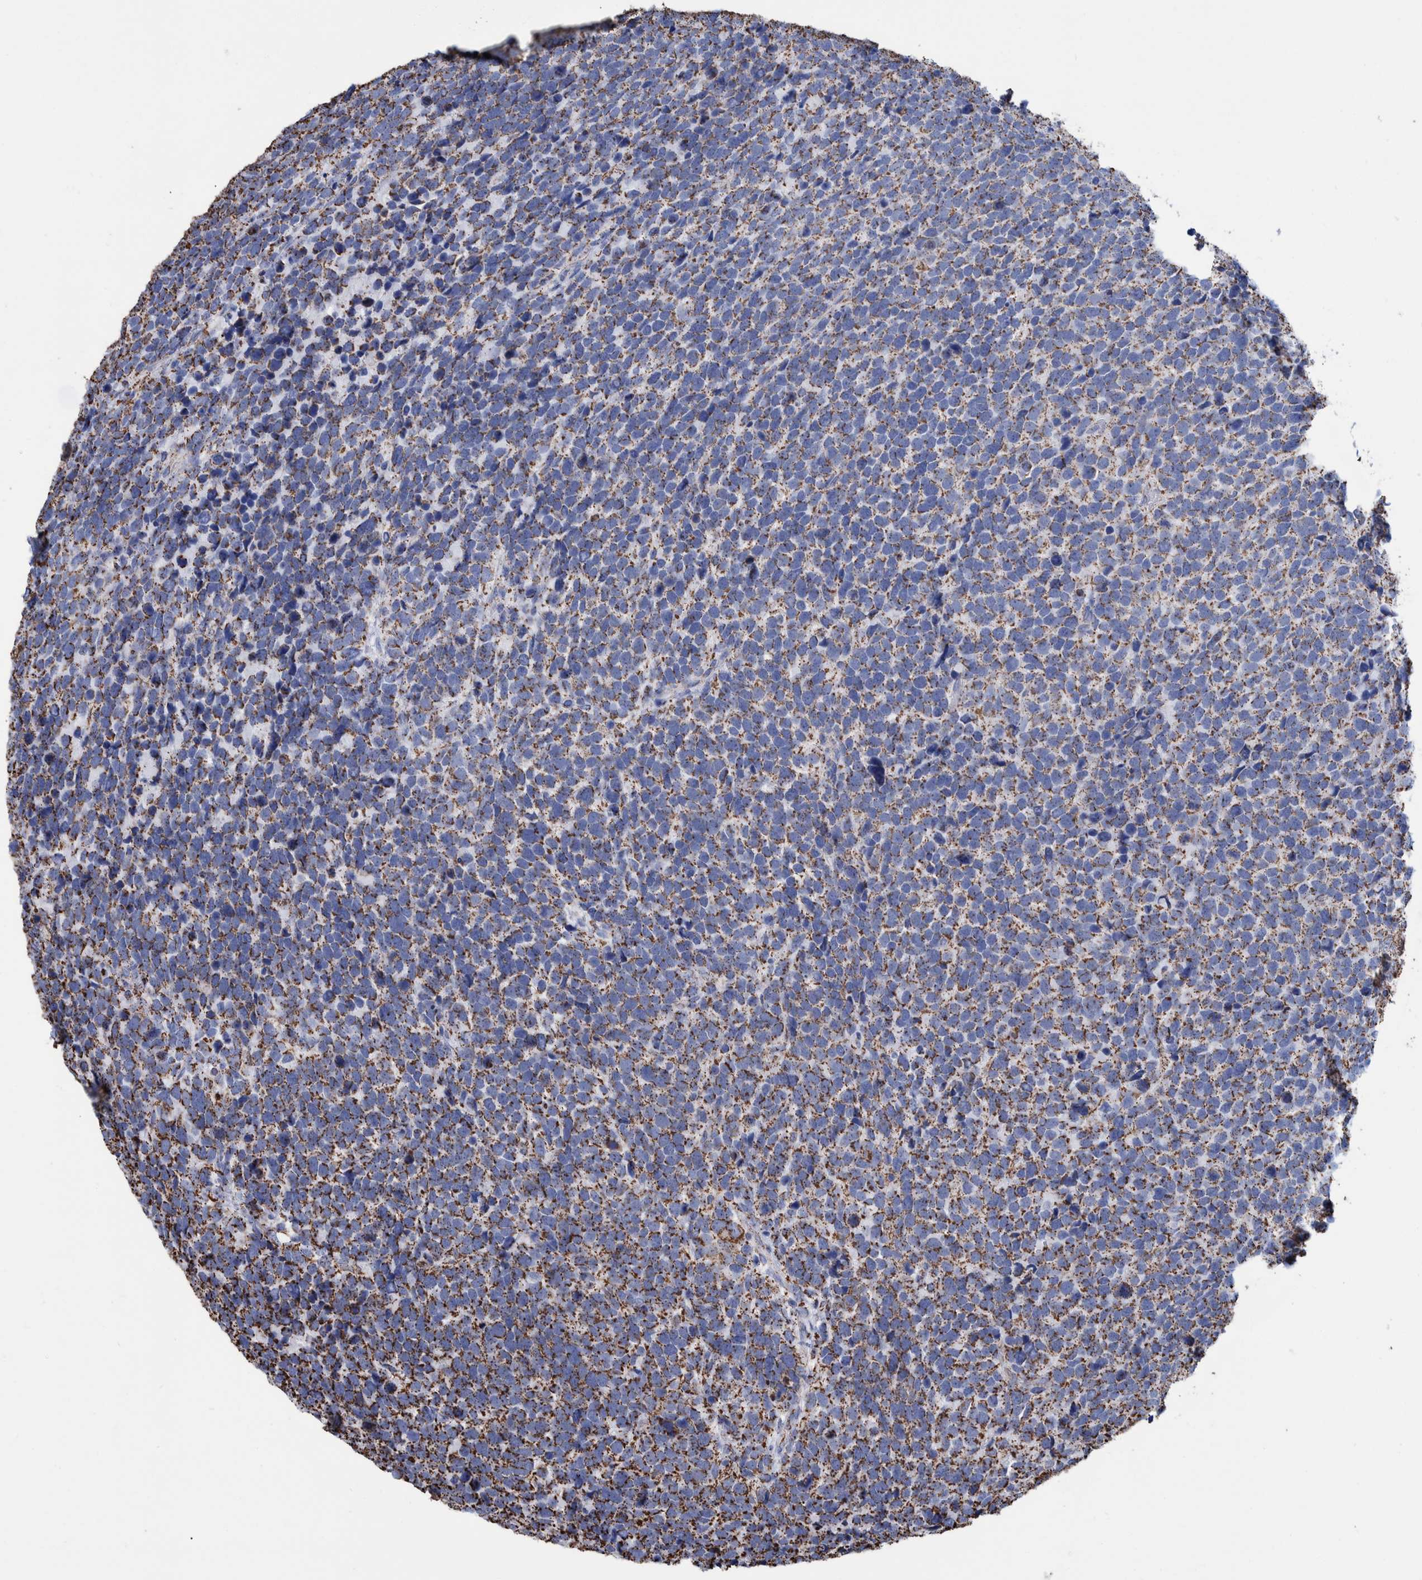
{"staining": {"intensity": "strong", "quantity": ">75%", "location": "cytoplasmic/membranous"}, "tissue": "urothelial cancer", "cell_type": "Tumor cells", "image_type": "cancer", "snomed": [{"axis": "morphology", "description": "Urothelial carcinoma, High grade"}, {"axis": "topography", "description": "Urinary bladder"}], "caption": "Urothelial cancer tissue shows strong cytoplasmic/membranous expression in approximately >75% of tumor cells", "gene": "VPS26C", "patient": {"sex": "female", "age": 82}}